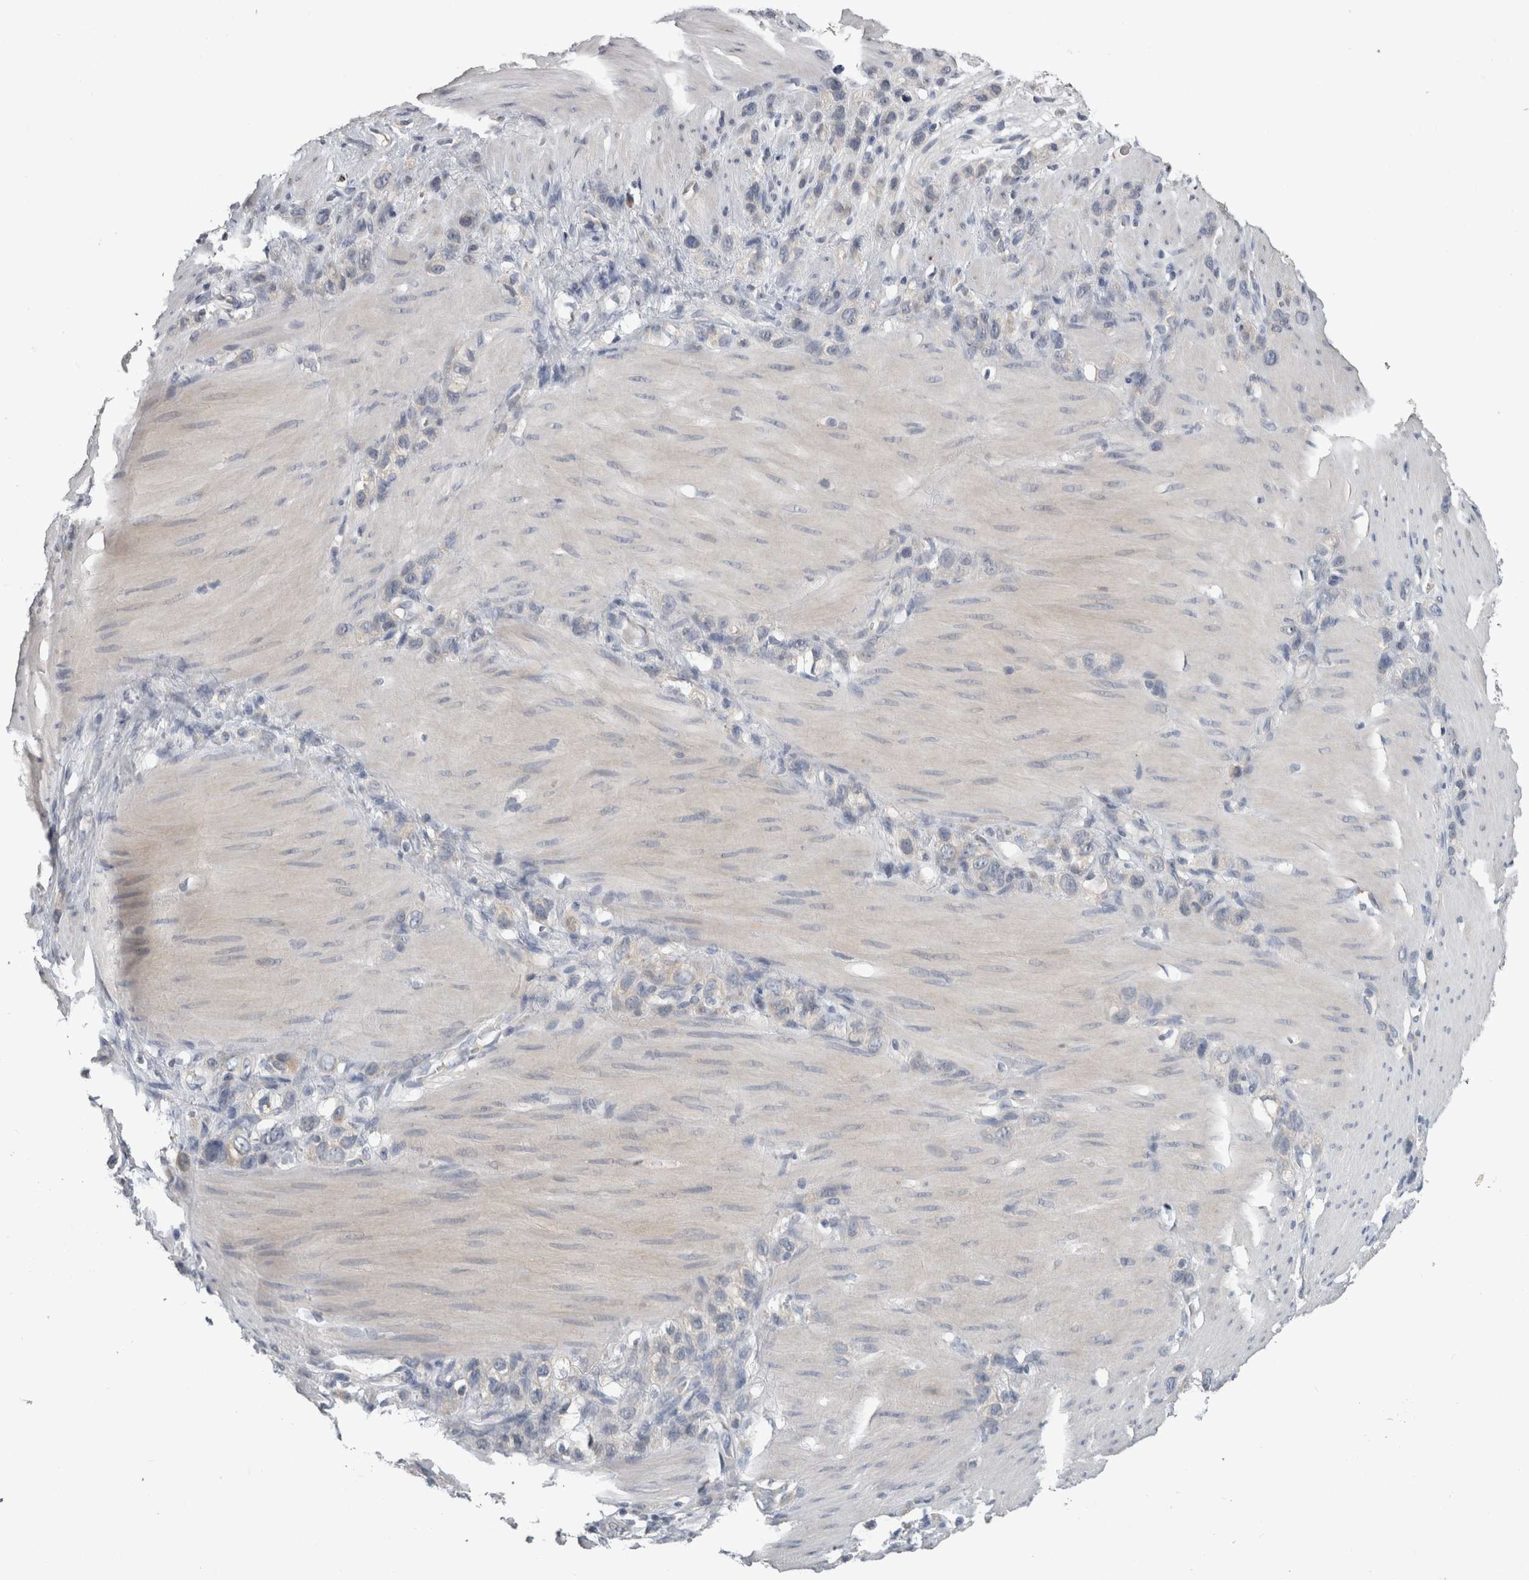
{"staining": {"intensity": "negative", "quantity": "none", "location": "none"}, "tissue": "stomach cancer", "cell_type": "Tumor cells", "image_type": "cancer", "snomed": [{"axis": "morphology", "description": "Normal tissue, NOS"}, {"axis": "morphology", "description": "Adenocarcinoma, NOS"}, {"axis": "morphology", "description": "Adenocarcinoma, High grade"}, {"axis": "topography", "description": "Stomach, upper"}, {"axis": "topography", "description": "Stomach"}], "caption": "A micrograph of human stomach adenocarcinoma is negative for staining in tumor cells.", "gene": "SLC22A11", "patient": {"sex": "female", "age": 65}}